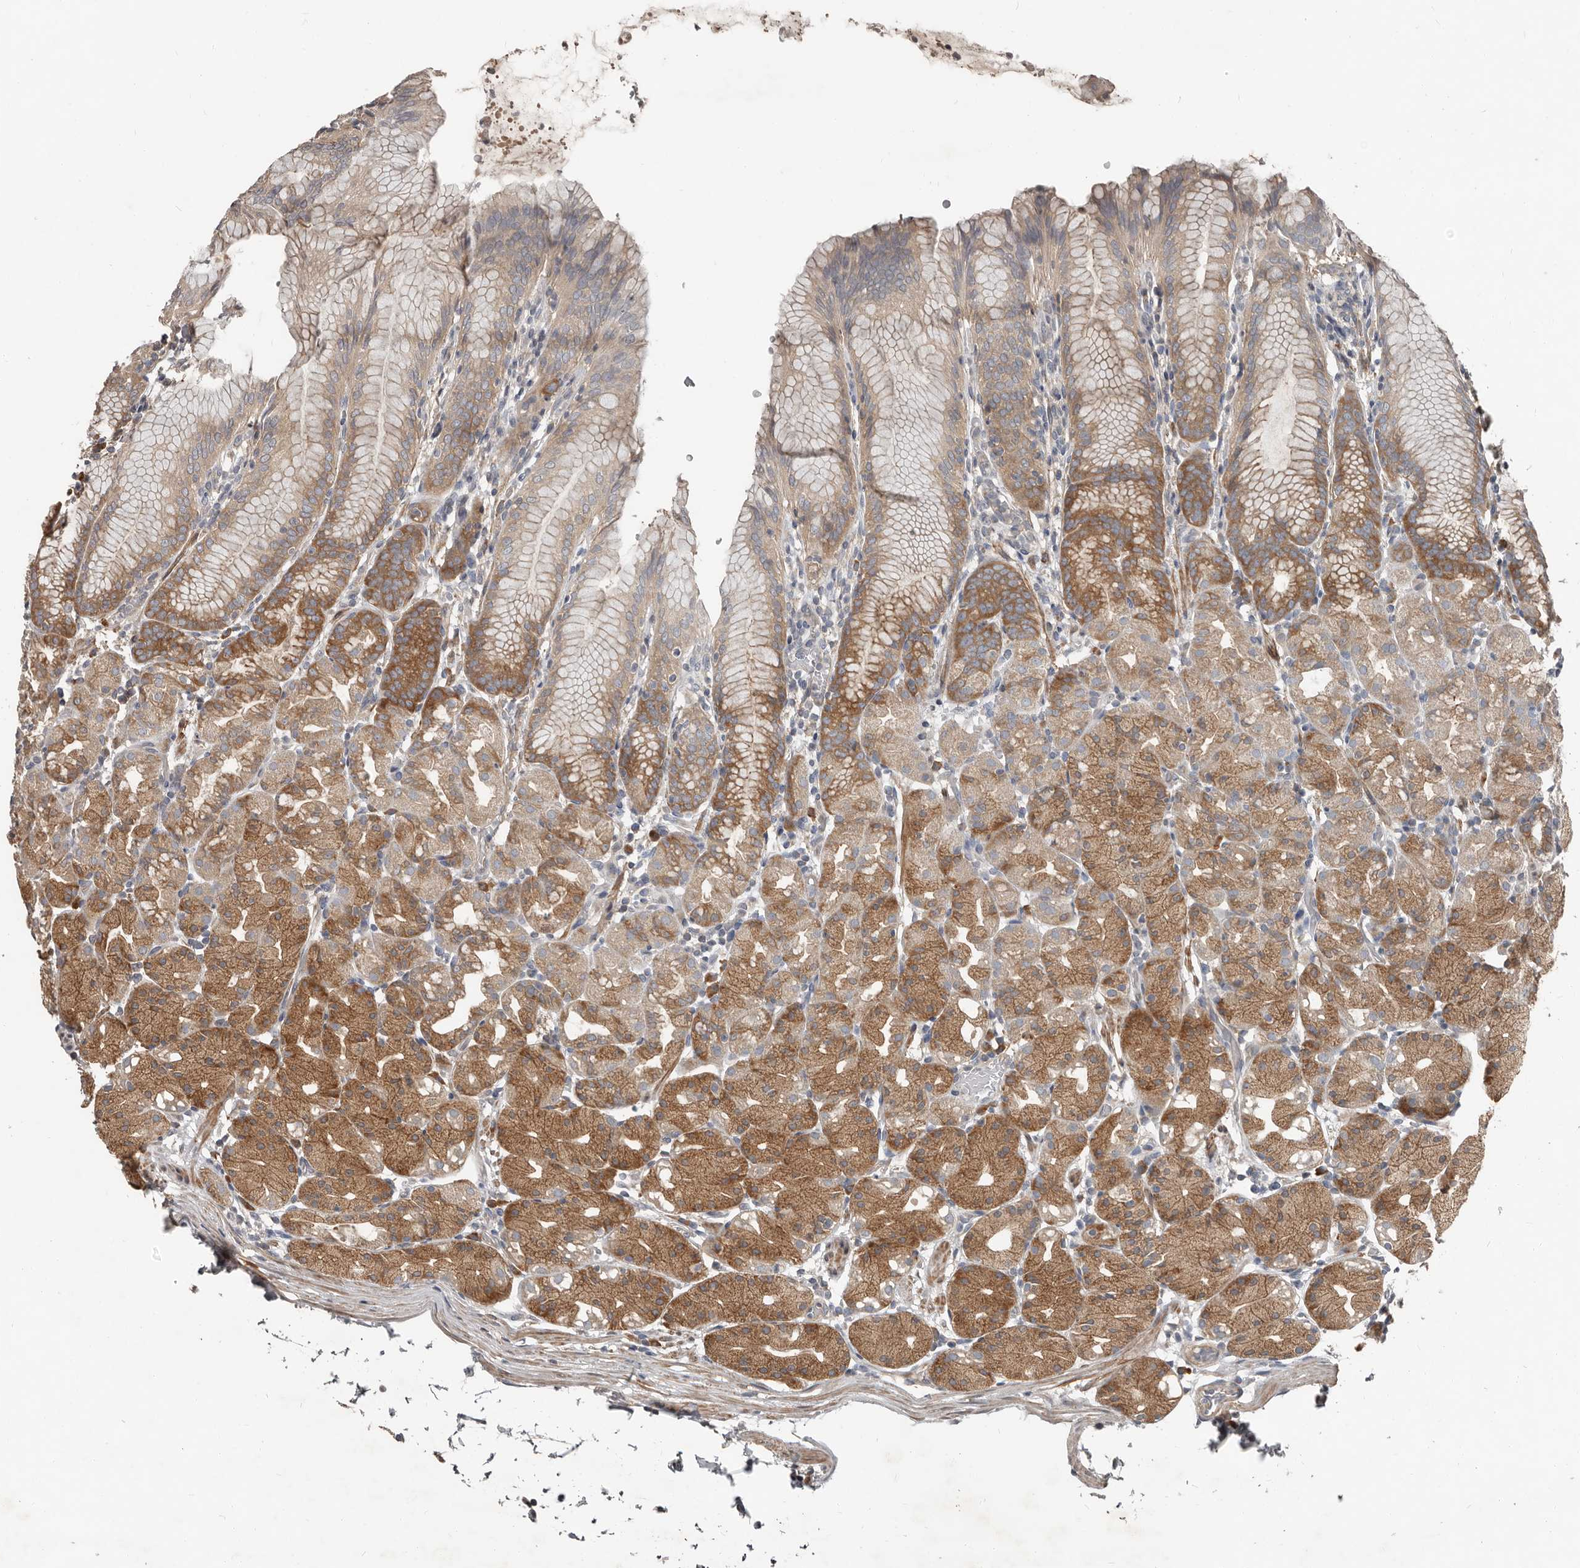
{"staining": {"intensity": "moderate", "quantity": ">75%", "location": "cytoplasmic/membranous"}, "tissue": "stomach", "cell_type": "Glandular cells", "image_type": "normal", "snomed": [{"axis": "morphology", "description": "Normal tissue, NOS"}, {"axis": "topography", "description": "Stomach, upper"}], "caption": "Immunohistochemical staining of benign human stomach demonstrates medium levels of moderate cytoplasmic/membranous staining in about >75% of glandular cells. Nuclei are stained in blue.", "gene": "AKNAD1", "patient": {"sex": "male", "age": 48}}